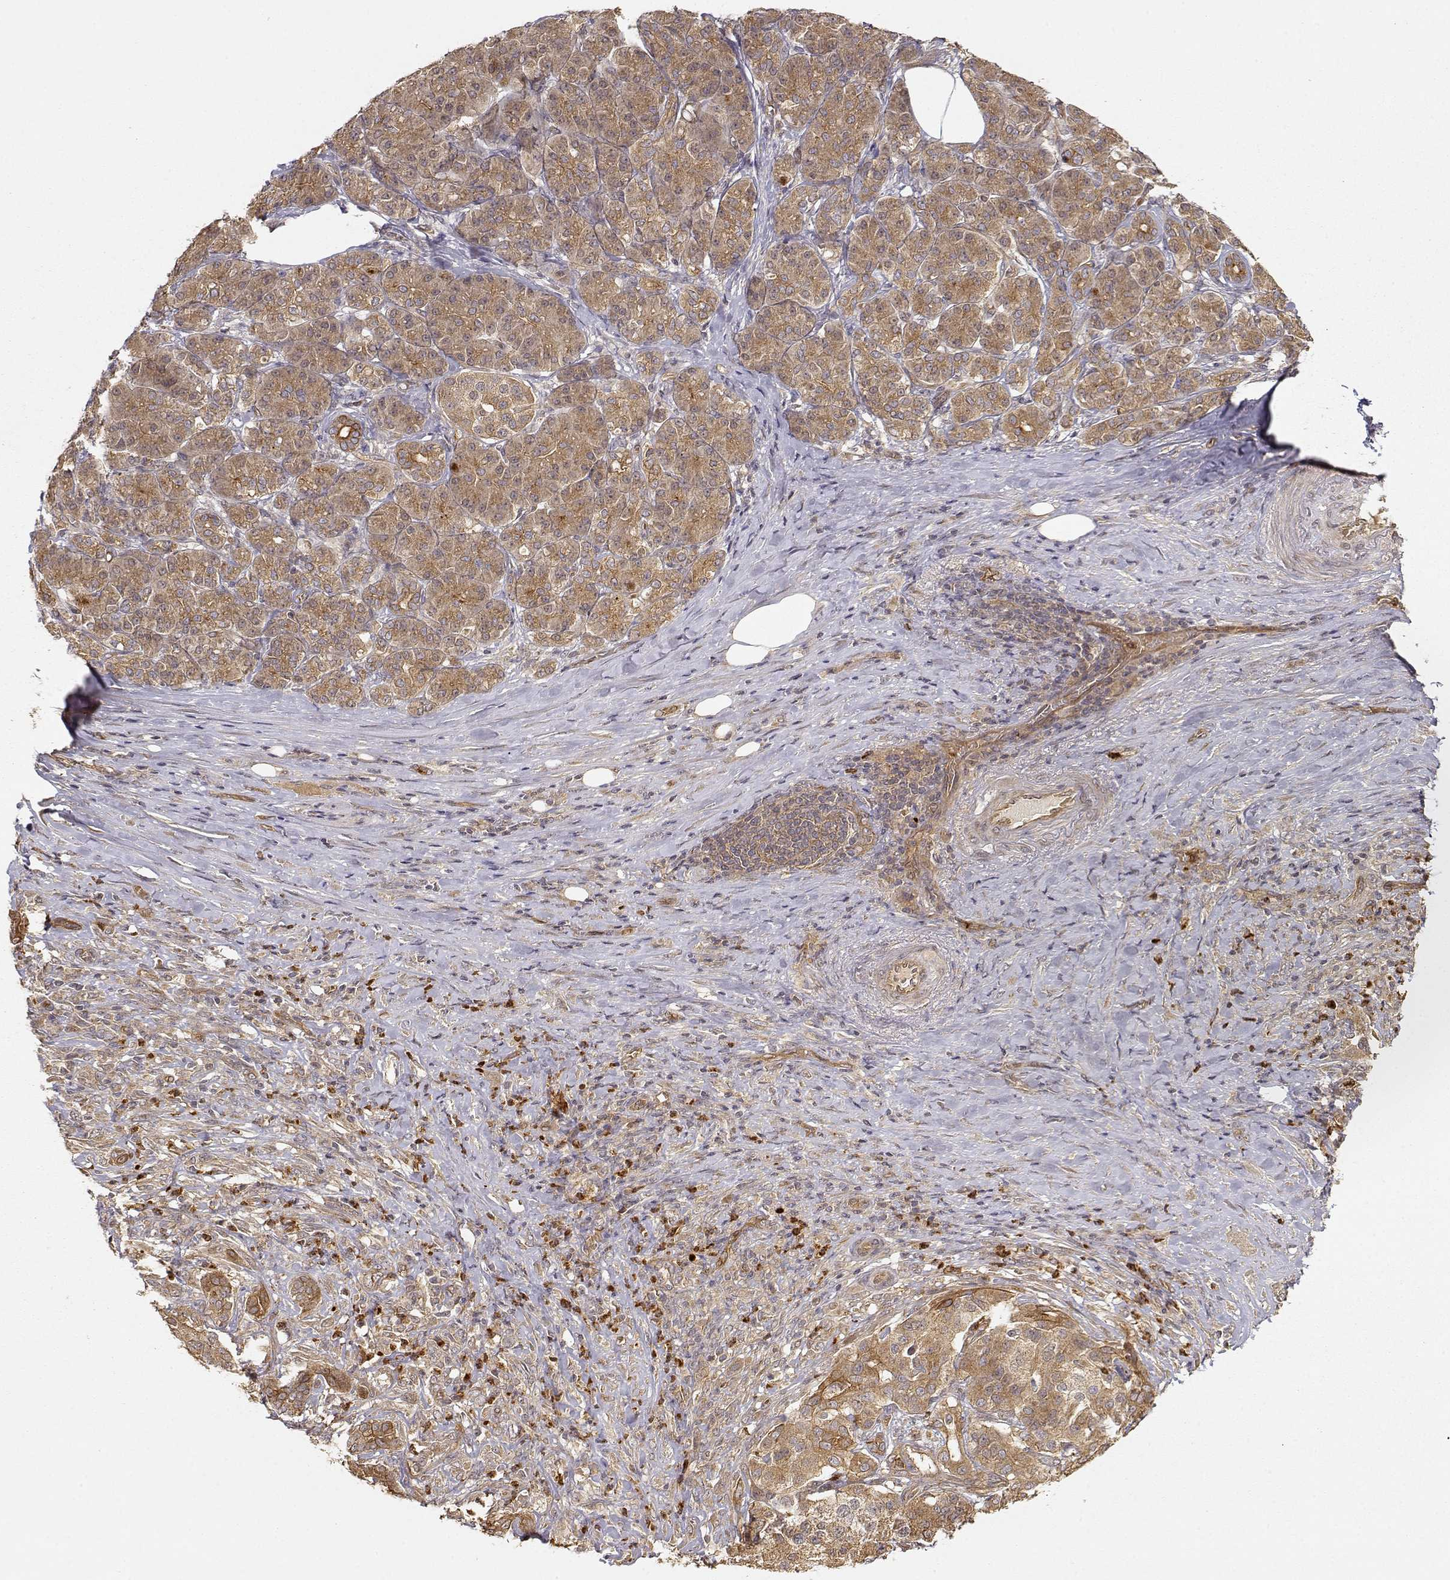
{"staining": {"intensity": "moderate", "quantity": ">75%", "location": "cytoplasmic/membranous"}, "tissue": "pancreatic cancer", "cell_type": "Tumor cells", "image_type": "cancer", "snomed": [{"axis": "morphology", "description": "Normal tissue, NOS"}, {"axis": "morphology", "description": "Inflammation, NOS"}, {"axis": "morphology", "description": "Adenocarcinoma, NOS"}, {"axis": "topography", "description": "Pancreas"}], "caption": "Immunohistochemical staining of pancreatic adenocarcinoma demonstrates medium levels of moderate cytoplasmic/membranous protein staining in about >75% of tumor cells. Nuclei are stained in blue.", "gene": "CDK5RAP2", "patient": {"sex": "male", "age": 57}}